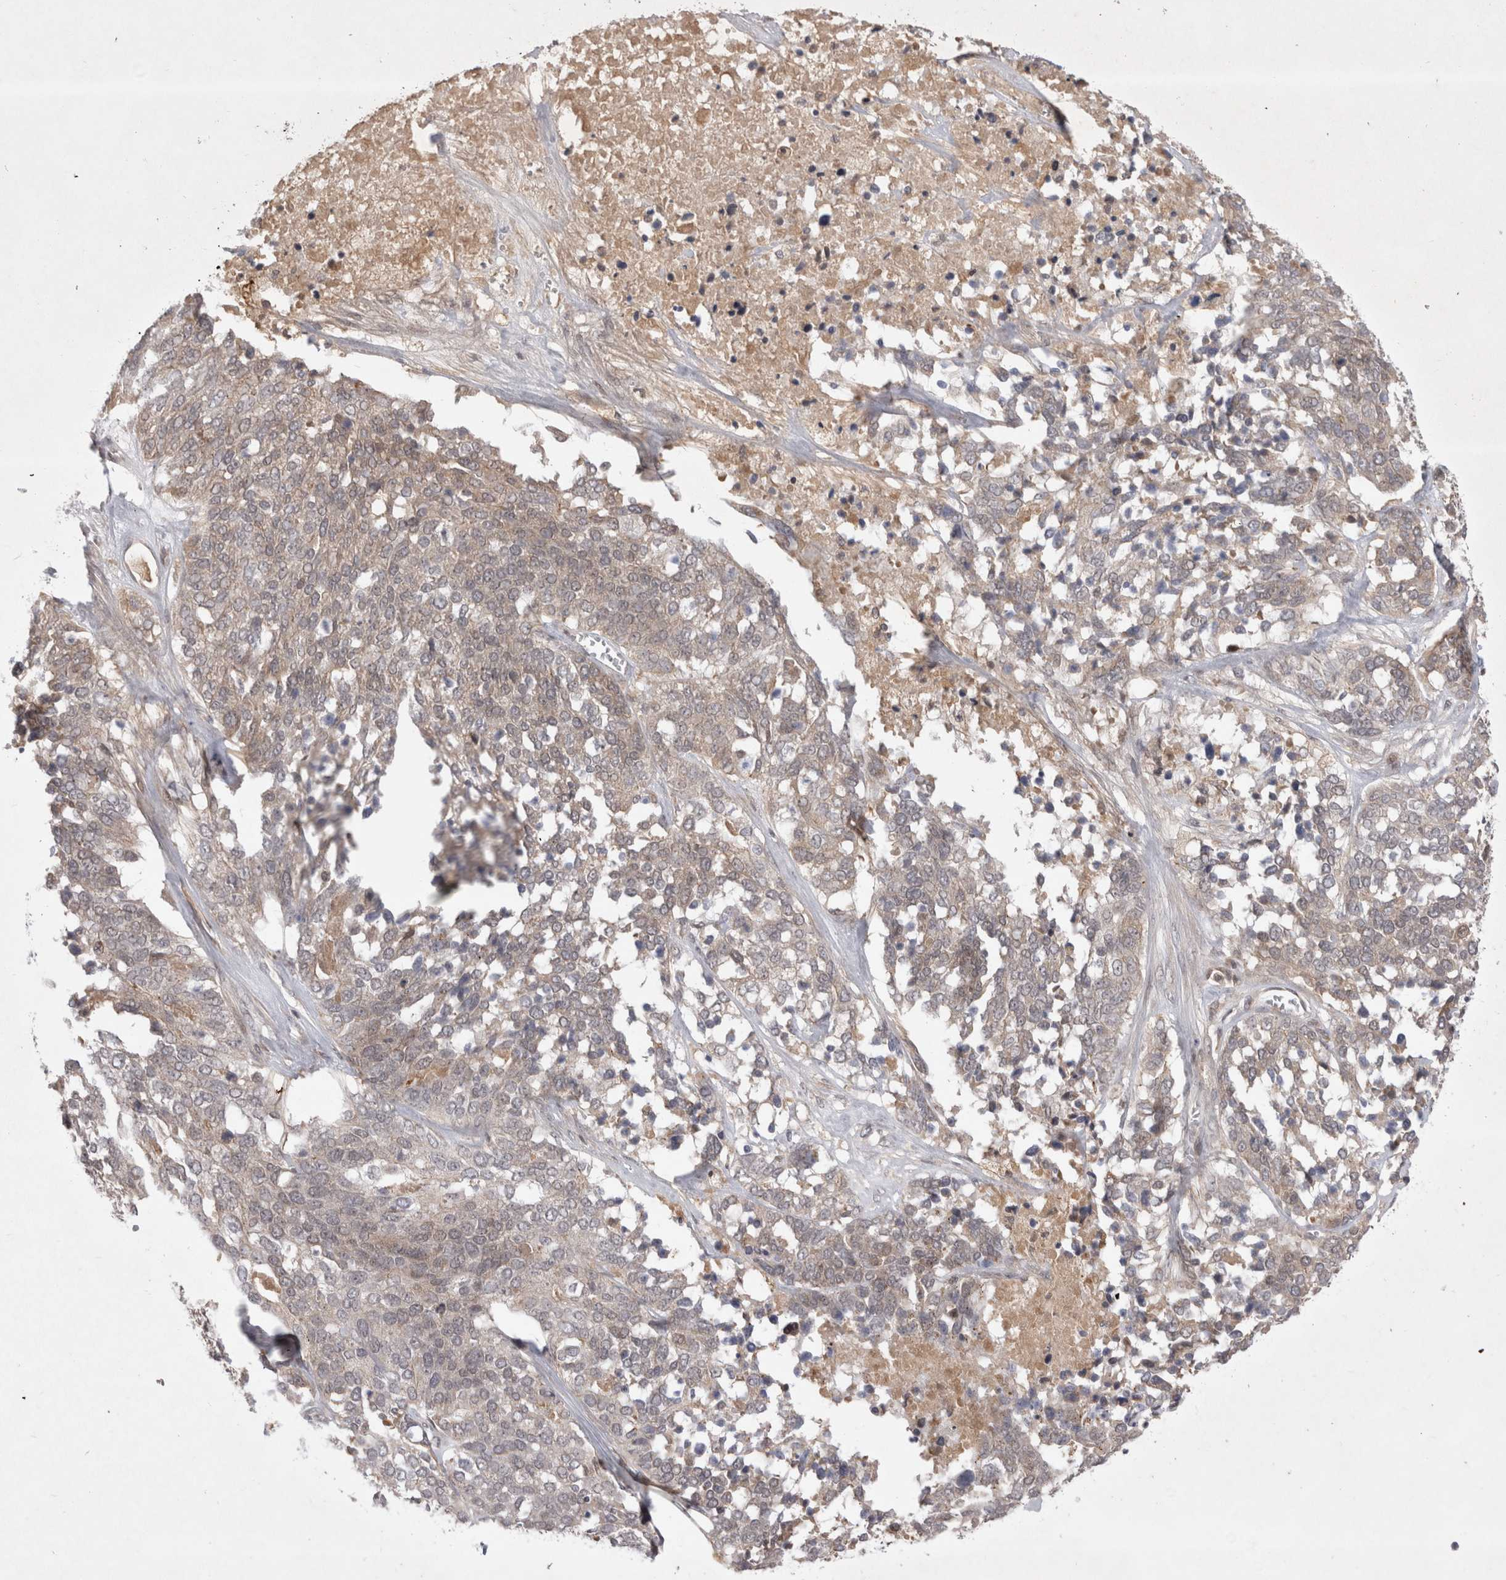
{"staining": {"intensity": "weak", "quantity": "<25%", "location": "cytoplasmic/membranous"}, "tissue": "ovarian cancer", "cell_type": "Tumor cells", "image_type": "cancer", "snomed": [{"axis": "morphology", "description": "Cystadenocarcinoma, serous, NOS"}, {"axis": "topography", "description": "Ovary"}], "caption": "This is an immunohistochemistry photomicrograph of human ovarian serous cystadenocarcinoma. There is no expression in tumor cells.", "gene": "PLEKHM1", "patient": {"sex": "female", "age": 44}}